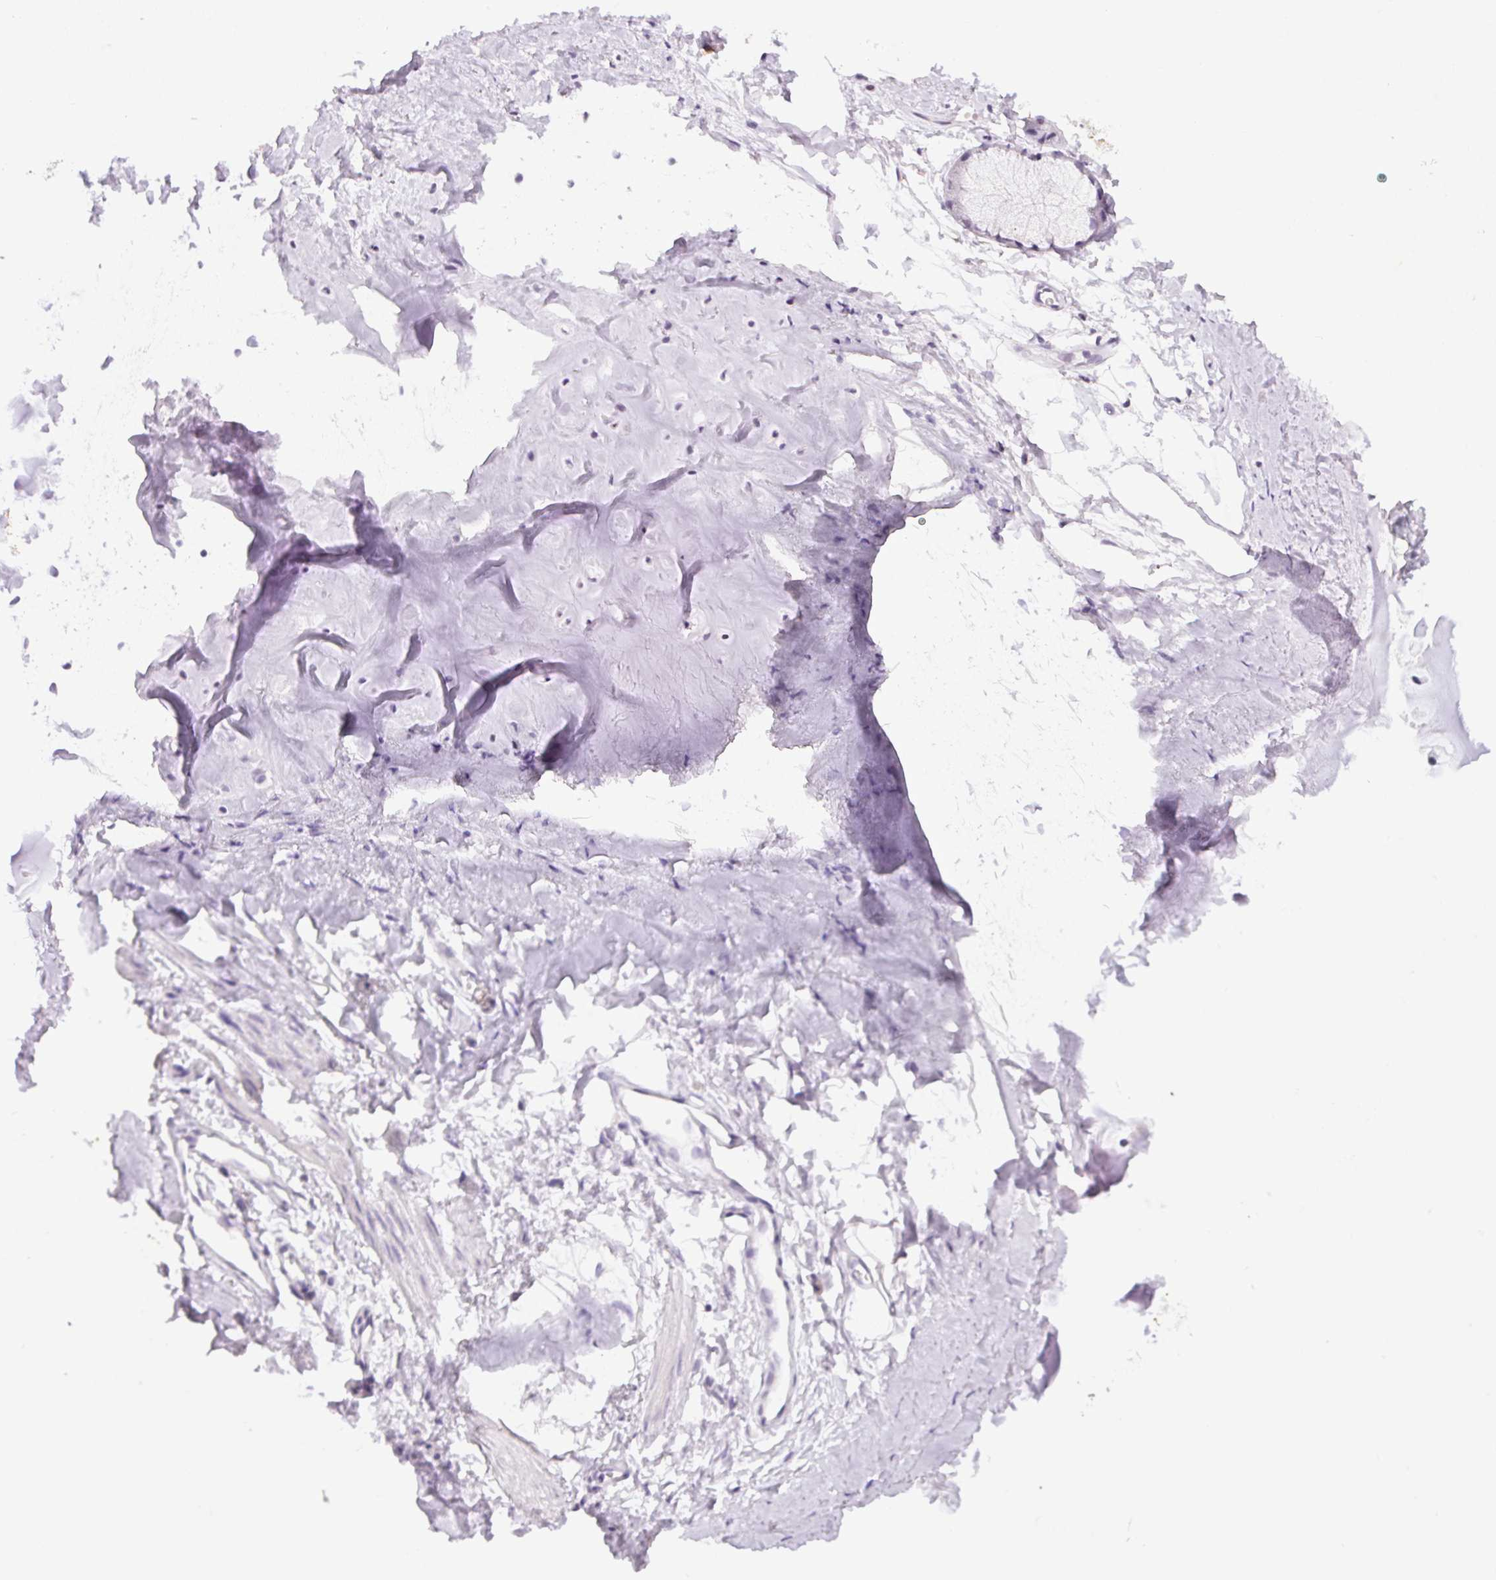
{"staining": {"intensity": "negative", "quantity": "none", "location": "none"}, "tissue": "adipose tissue", "cell_type": "Adipocytes", "image_type": "normal", "snomed": [{"axis": "morphology", "description": "Normal tissue, NOS"}, {"axis": "topography", "description": "Cartilage tissue"}, {"axis": "topography", "description": "Bronchus"}], "caption": "Immunohistochemistry photomicrograph of benign adipose tissue: human adipose tissue stained with DAB shows no significant protein staining in adipocytes.", "gene": "TMEM88B", "patient": {"sex": "female", "age": 79}}